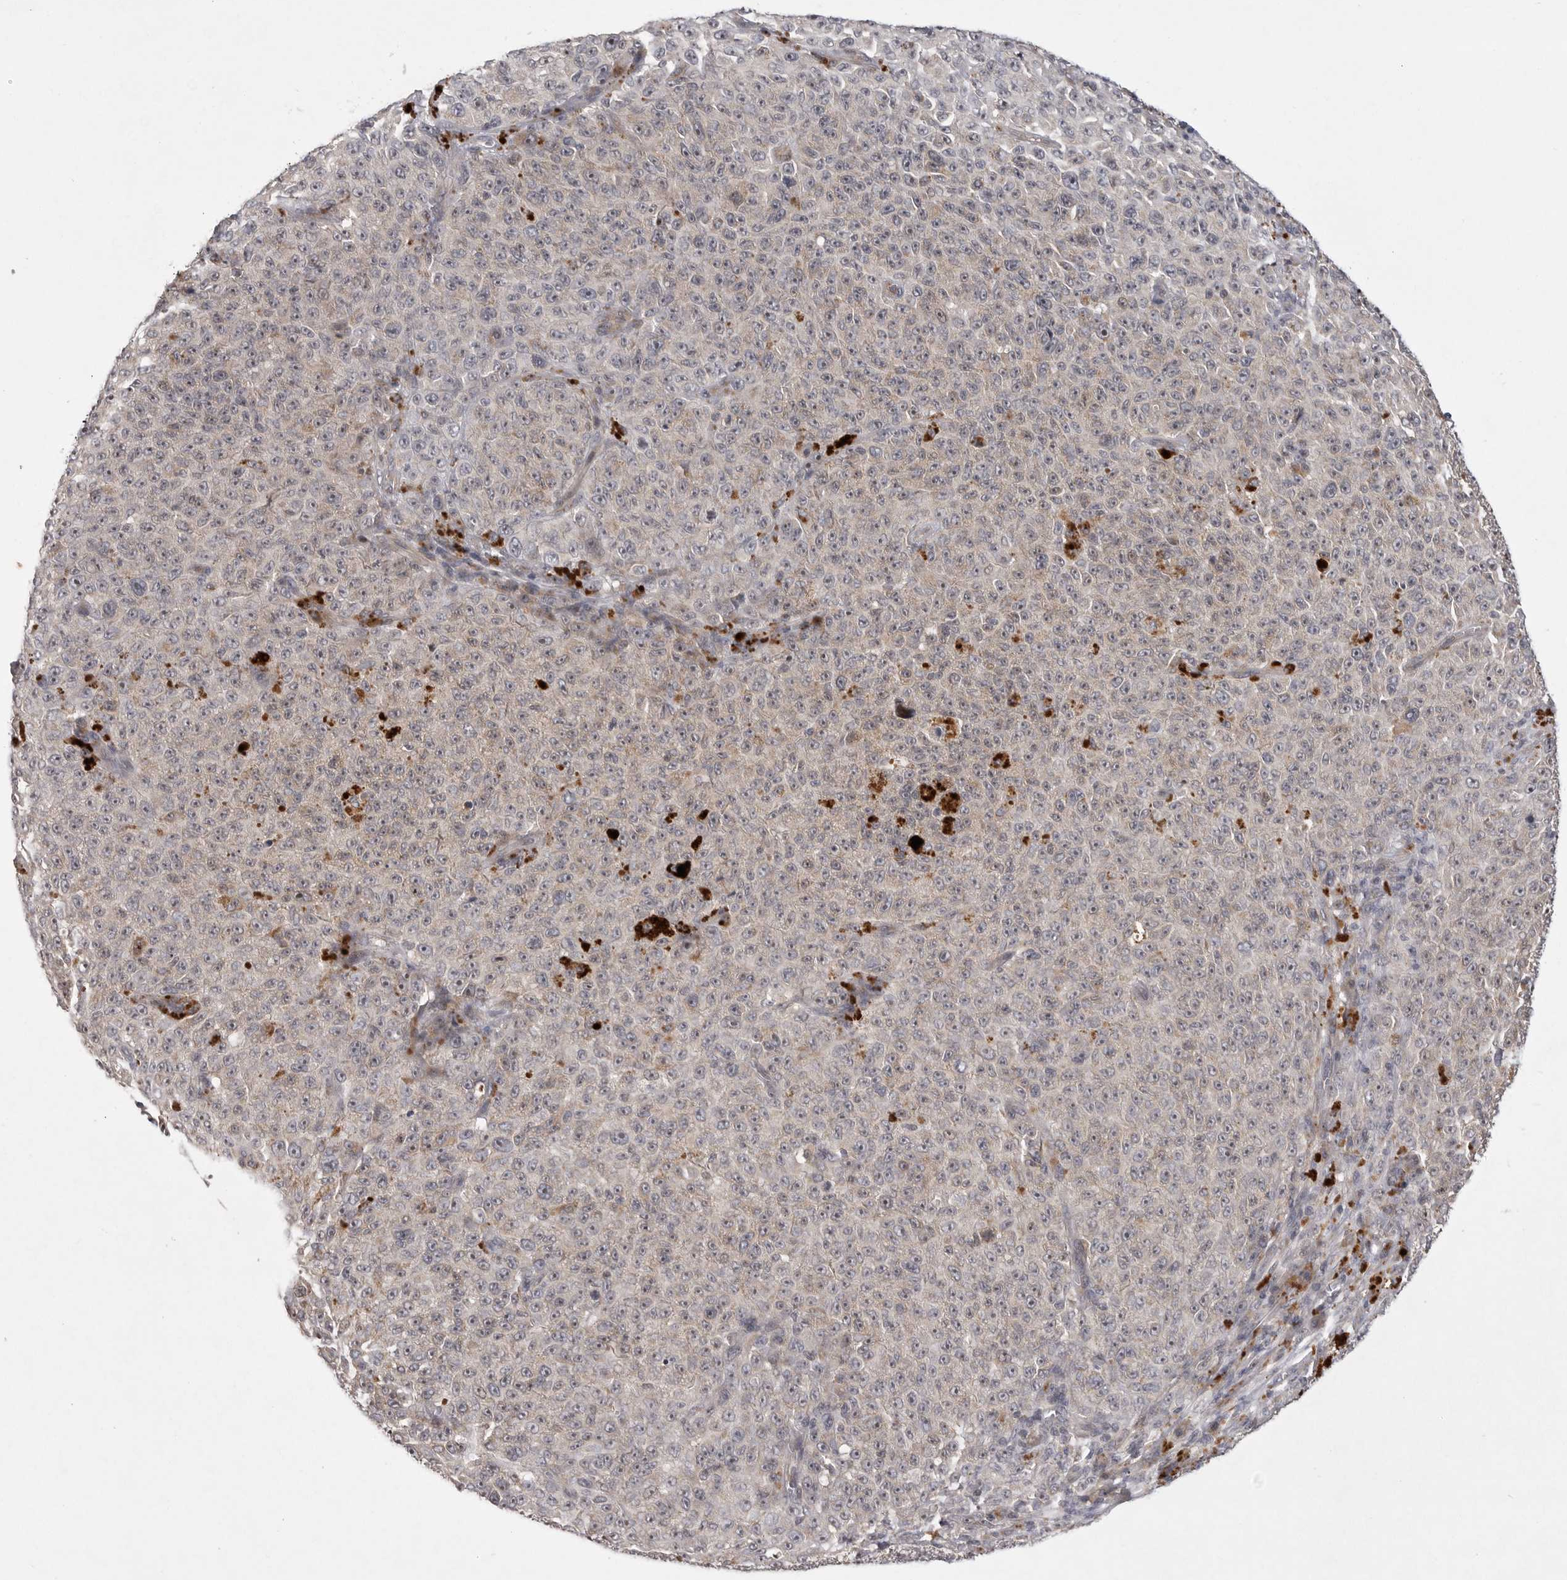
{"staining": {"intensity": "negative", "quantity": "none", "location": "none"}, "tissue": "melanoma", "cell_type": "Tumor cells", "image_type": "cancer", "snomed": [{"axis": "morphology", "description": "Malignant melanoma, NOS"}, {"axis": "topography", "description": "Skin"}], "caption": "The micrograph shows no staining of tumor cells in melanoma. (DAB (3,3'-diaminobenzidine) immunohistochemistry (IHC) visualized using brightfield microscopy, high magnification).", "gene": "UBE3D", "patient": {"sex": "female", "age": 82}}